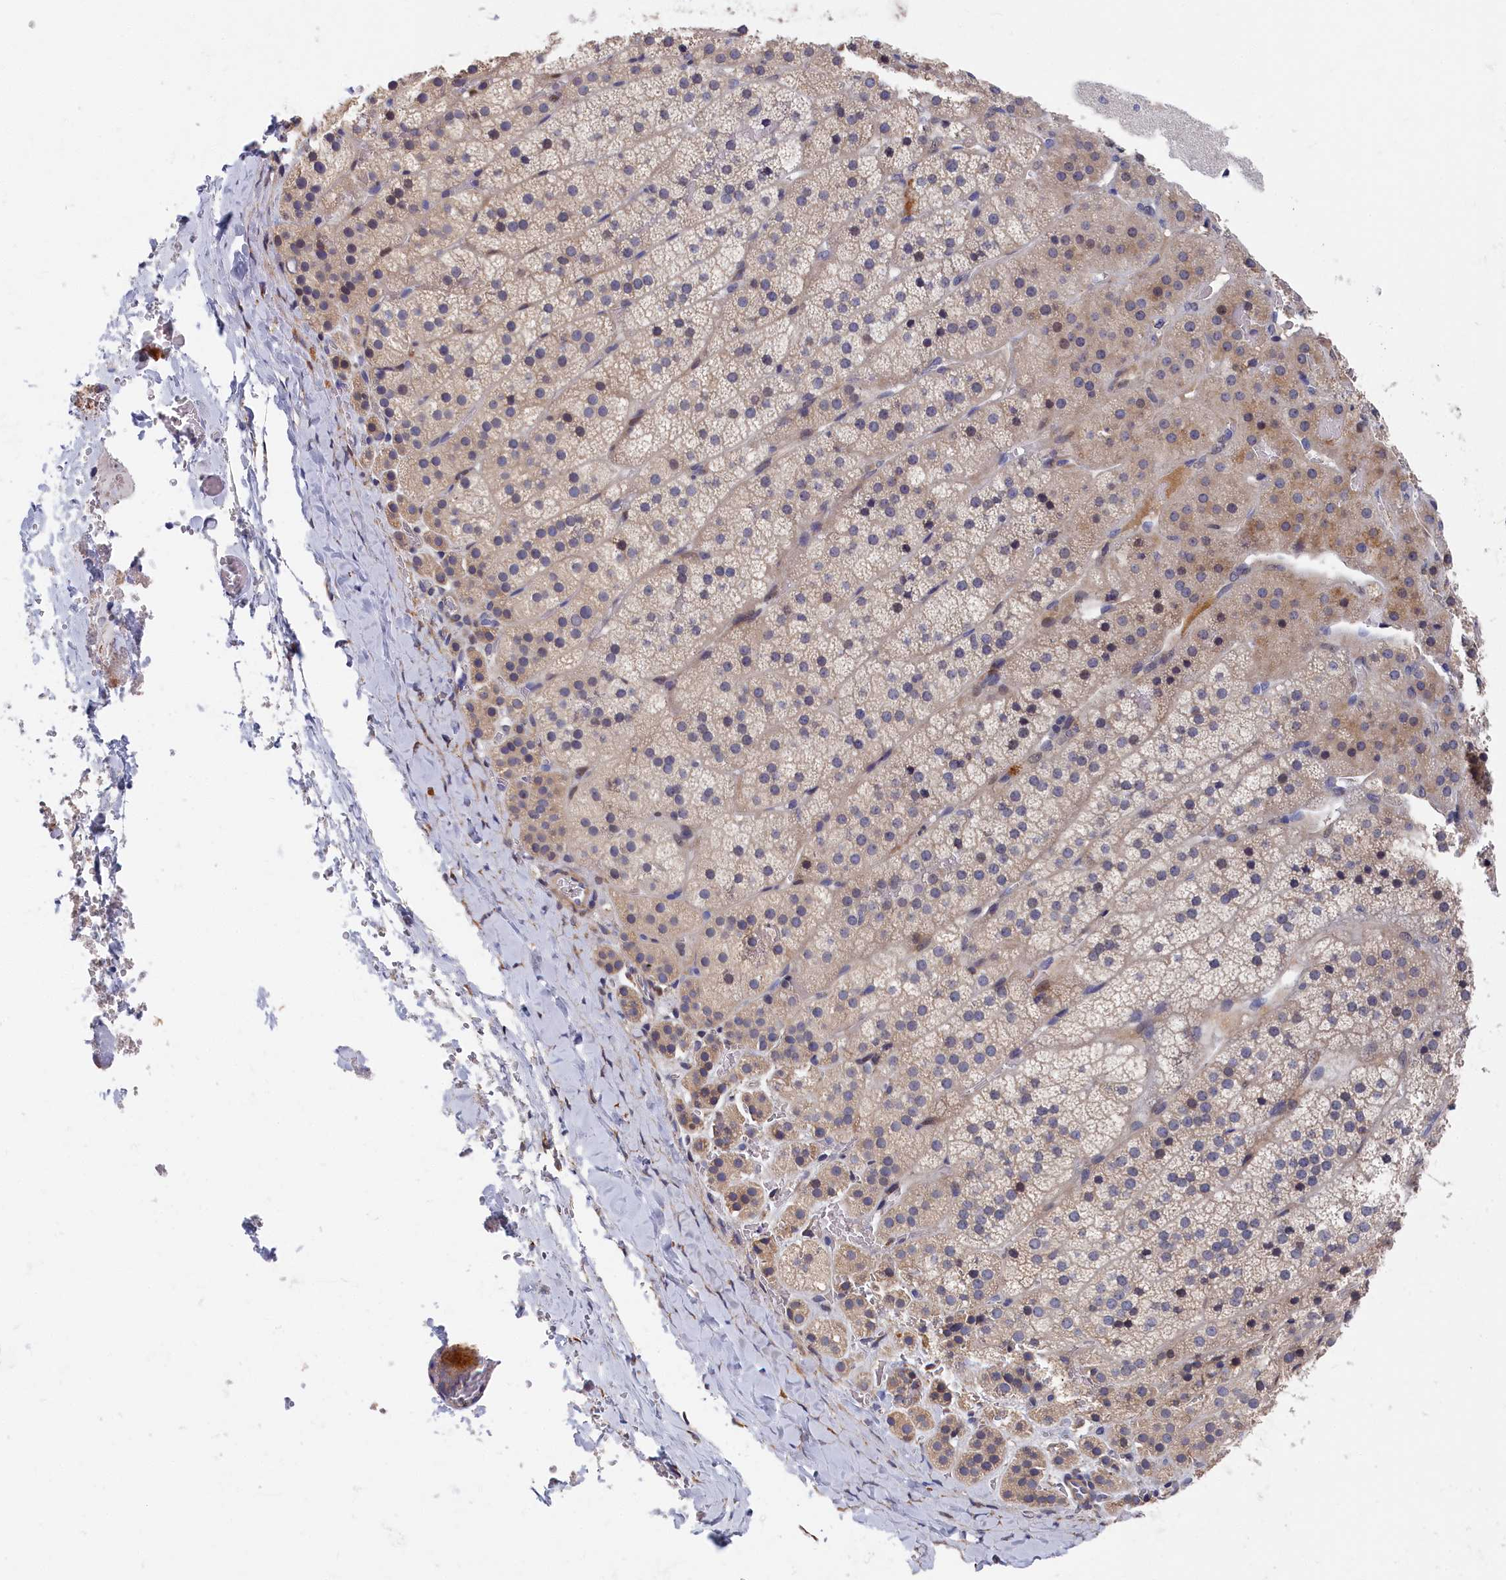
{"staining": {"intensity": "weak", "quantity": "<25%", "location": "cytoplasmic/membranous"}, "tissue": "adrenal gland", "cell_type": "Glandular cells", "image_type": "normal", "snomed": [{"axis": "morphology", "description": "Normal tissue, NOS"}, {"axis": "topography", "description": "Adrenal gland"}], "caption": "High magnification brightfield microscopy of unremarkable adrenal gland stained with DAB (brown) and counterstained with hematoxylin (blue): glandular cells show no significant staining. (Immunohistochemistry, brightfield microscopy, high magnification).", "gene": "CYB5D2", "patient": {"sex": "female", "age": 44}}